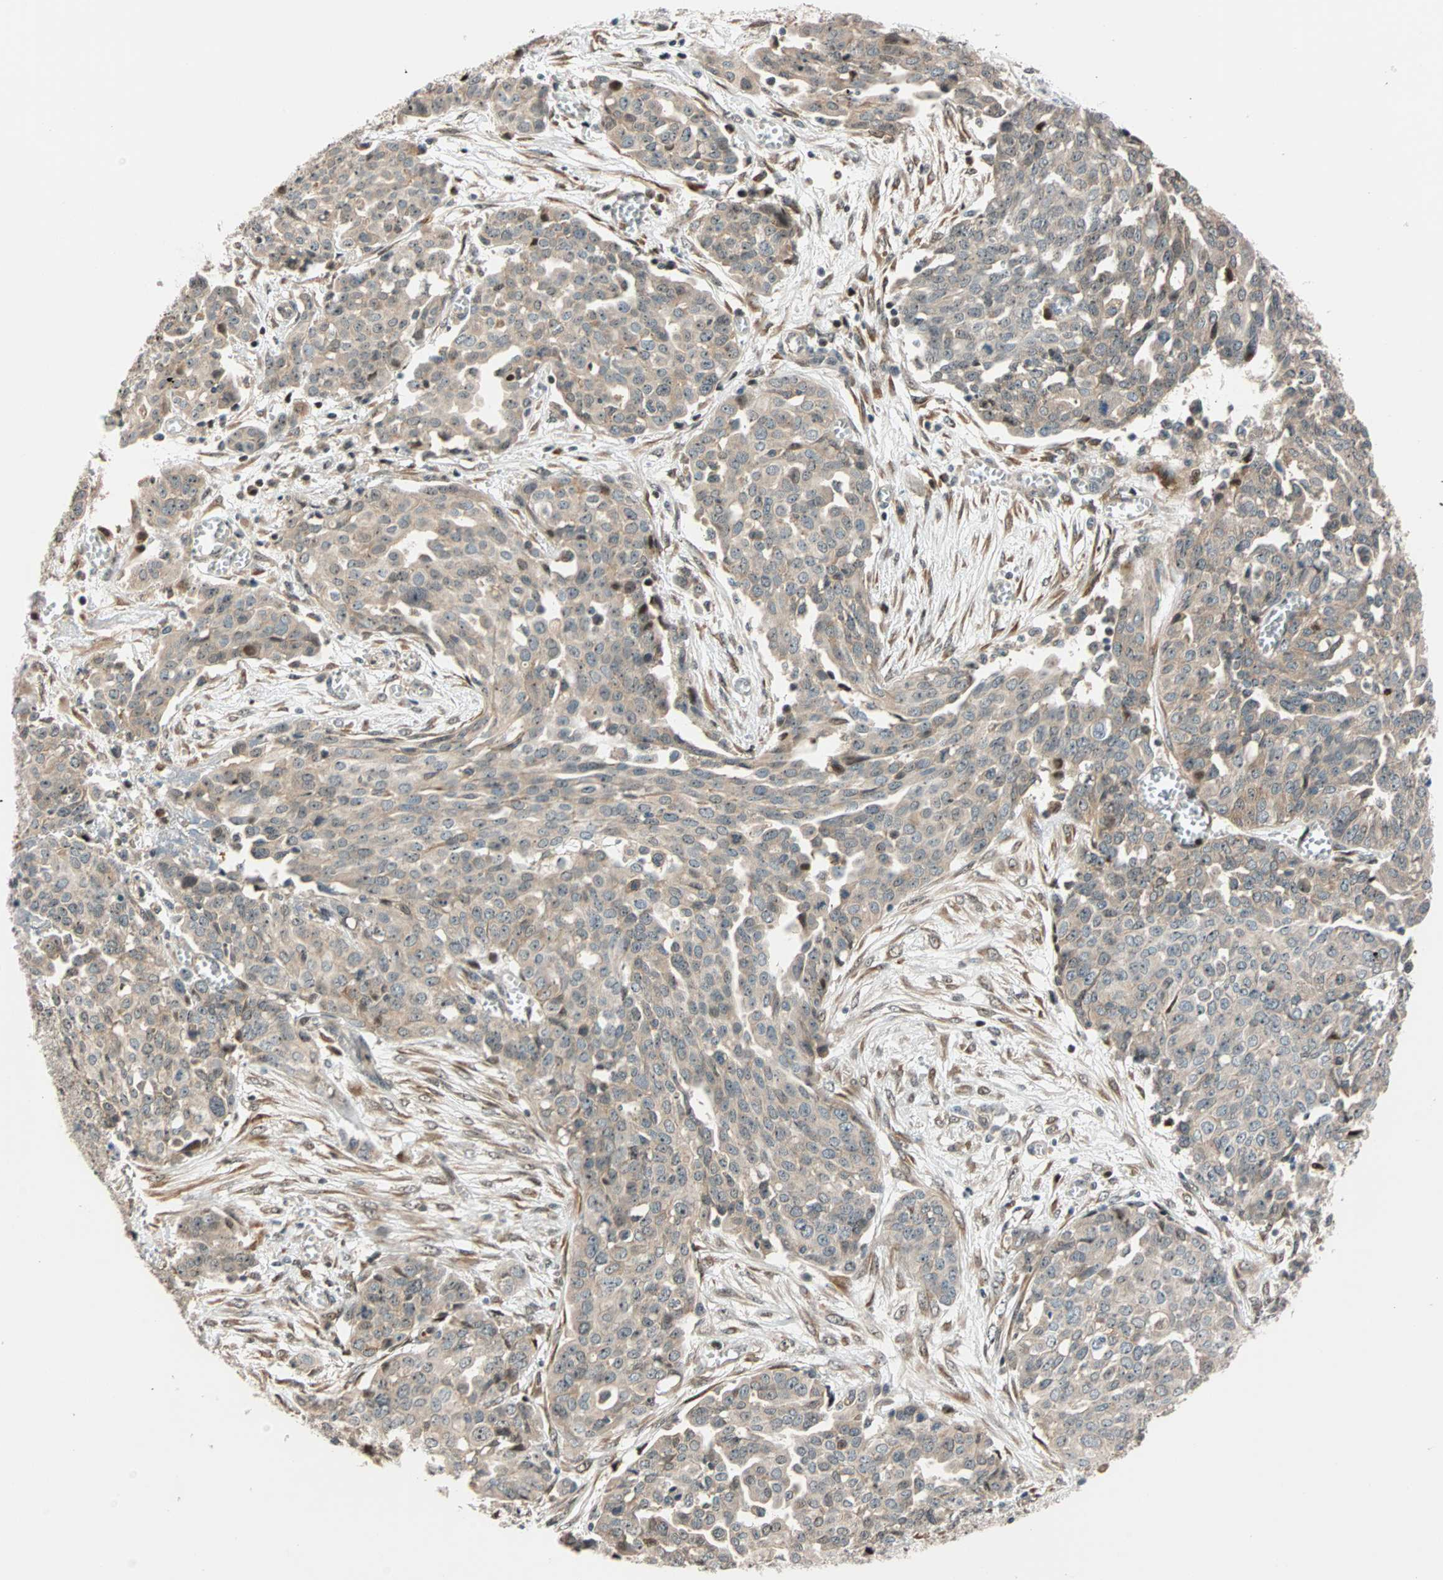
{"staining": {"intensity": "moderate", "quantity": ">75%", "location": "cytoplasmic/membranous,nuclear"}, "tissue": "ovarian cancer", "cell_type": "Tumor cells", "image_type": "cancer", "snomed": [{"axis": "morphology", "description": "Cystadenocarcinoma, serous, NOS"}, {"axis": "topography", "description": "Soft tissue"}, {"axis": "topography", "description": "Ovary"}], "caption": "About >75% of tumor cells in ovarian cancer (serous cystadenocarcinoma) reveal moderate cytoplasmic/membranous and nuclear protein staining as visualized by brown immunohistochemical staining.", "gene": "HECW1", "patient": {"sex": "female", "age": 57}}